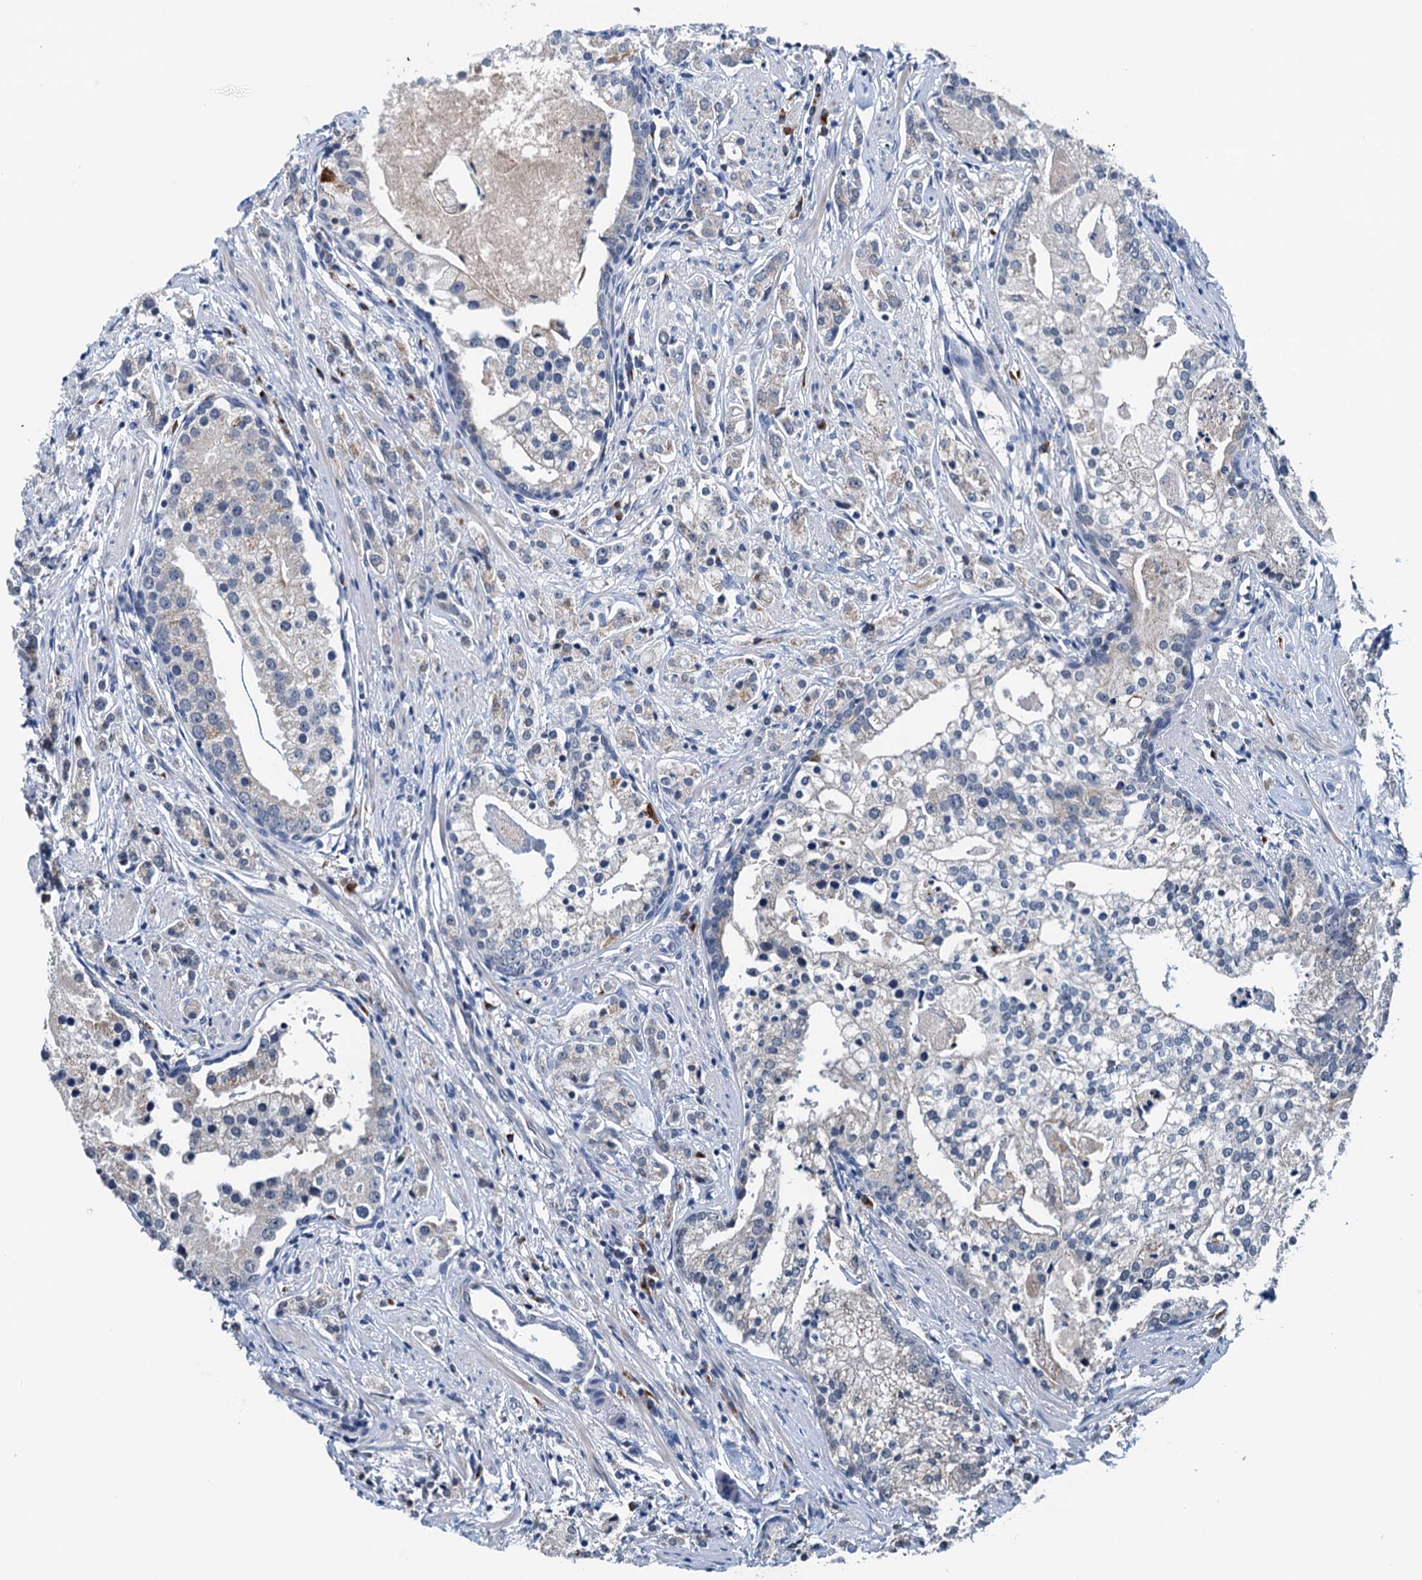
{"staining": {"intensity": "negative", "quantity": "none", "location": "none"}, "tissue": "prostate cancer", "cell_type": "Tumor cells", "image_type": "cancer", "snomed": [{"axis": "morphology", "description": "Adenocarcinoma, High grade"}, {"axis": "topography", "description": "Prostate"}], "caption": "A high-resolution micrograph shows IHC staining of prostate cancer (high-grade adenocarcinoma), which displays no significant staining in tumor cells. (DAB immunohistochemistry (IHC), high magnification).", "gene": "SHLD1", "patient": {"sex": "male", "age": 69}}